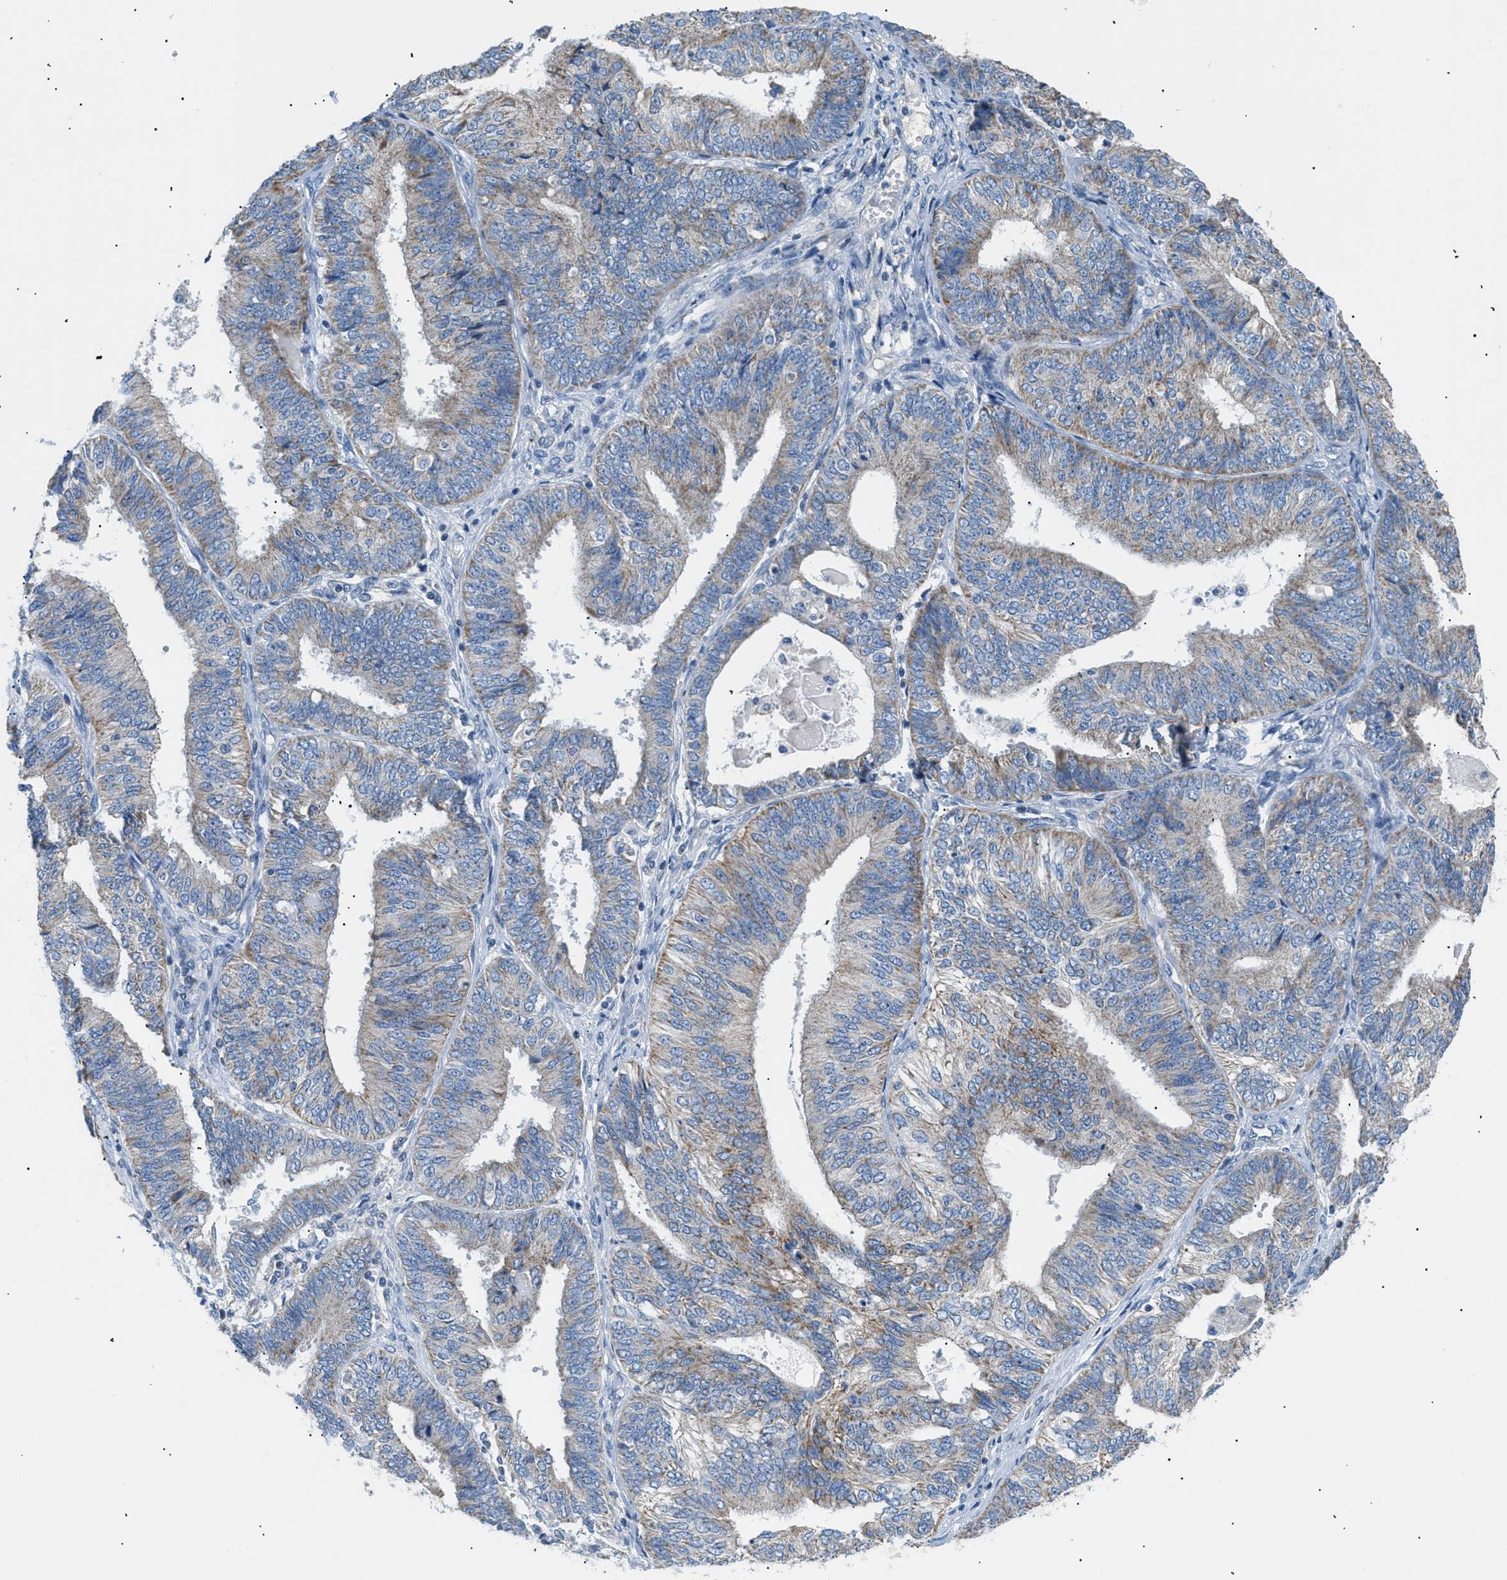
{"staining": {"intensity": "weak", "quantity": "25%-75%", "location": "cytoplasmic/membranous"}, "tissue": "endometrial cancer", "cell_type": "Tumor cells", "image_type": "cancer", "snomed": [{"axis": "morphology", "description": "Adenocarcinoma, NOS"}, {"axis": "topography", "description": "Endometrium"}], "caption": "A photomicrograph showing weak cytoplasmic/membranous staining in approximately 25%-75% of tumor cells in endometrial cancer, as visualized by brown immunohistochemical staining.", "gene": "ILDR1", "patient": {"sex": "female", "age": 58}}